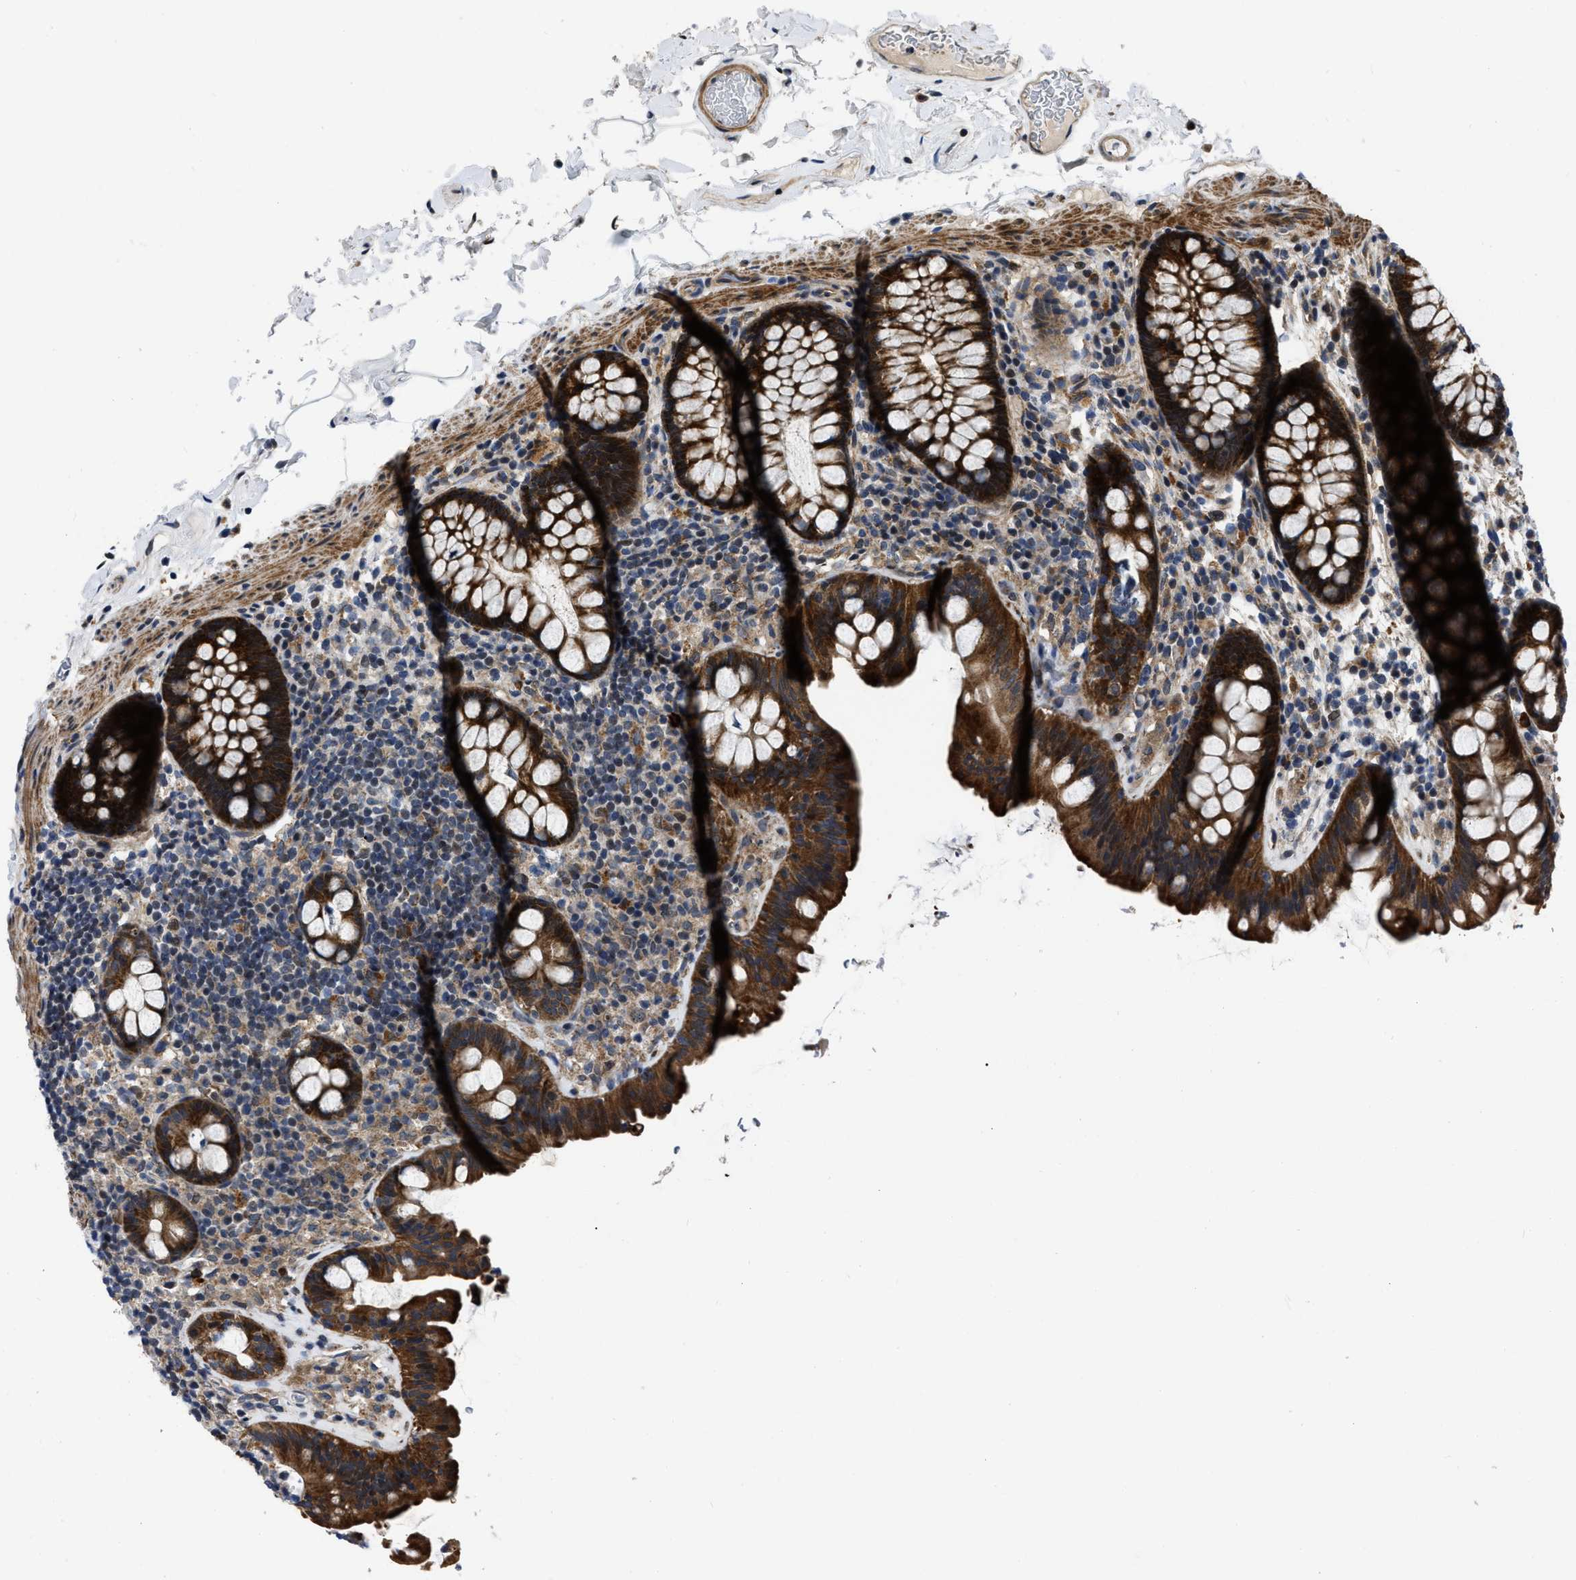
{"staining": {"intensity": "moderate", "quantity": ">75%", "location": "cytoplasmic/membranous"}, "tissue": "colon", "cell_type": "Endothelial cells", "image_type": "normal", "snomed": [{"axis": "morphology", "description": "Normal tissue, NOS"}, {"axis": "topography", "description": "Colon"}], "caption": "A brown stain highlights moderate cytoplasmic/membranous positivity of a protein in endothelial cells of unremarkable human colon. (brown staining indicates protein expression, while blue staining denotes nuclei).", "gene": "PPWD1", "patient": {"sex": "female", "age": 80}}